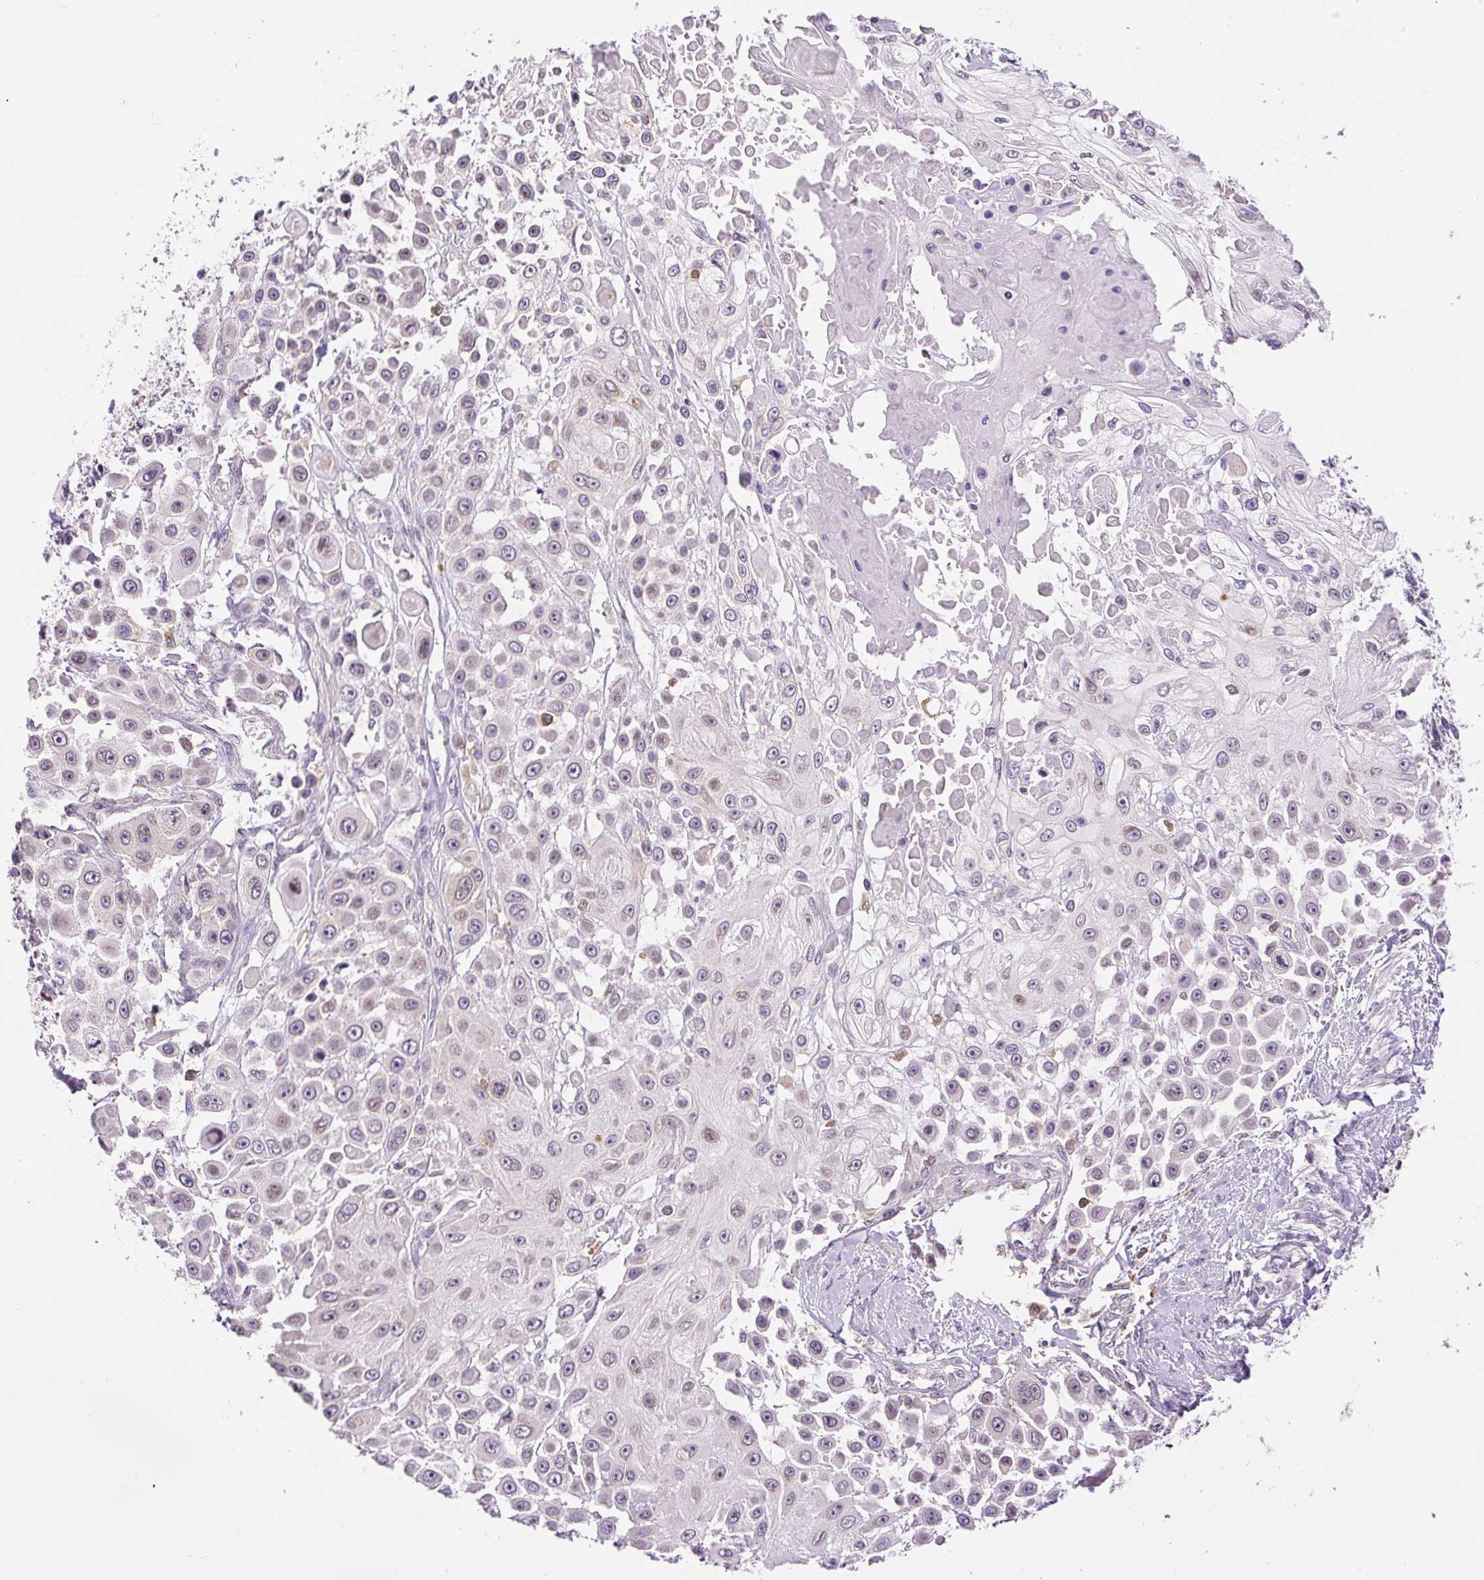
{"staining": {"intensity": "weak", "quantity": "<25%", "location": "nuclear"}, "tissue": "skin cancer", "cell_type": "Tumor cells", "image_type": "cancer", "snomed": [{"axis": "morphology", "description": "Squamous cell carcinoma, NOS"}, {"axis": "topography", "description": "Skin"}], "caption": "DAB (3,3'-diaminobenzidine) immunohistochemical staining of squamous cell carcinoma (skin) shows no significant staining in tumor cells. (Immunohistochemistry, brightfield microscopy, high magnification).", "gene": "CARD11", "patient": {"sex": "male", "age": 67}}